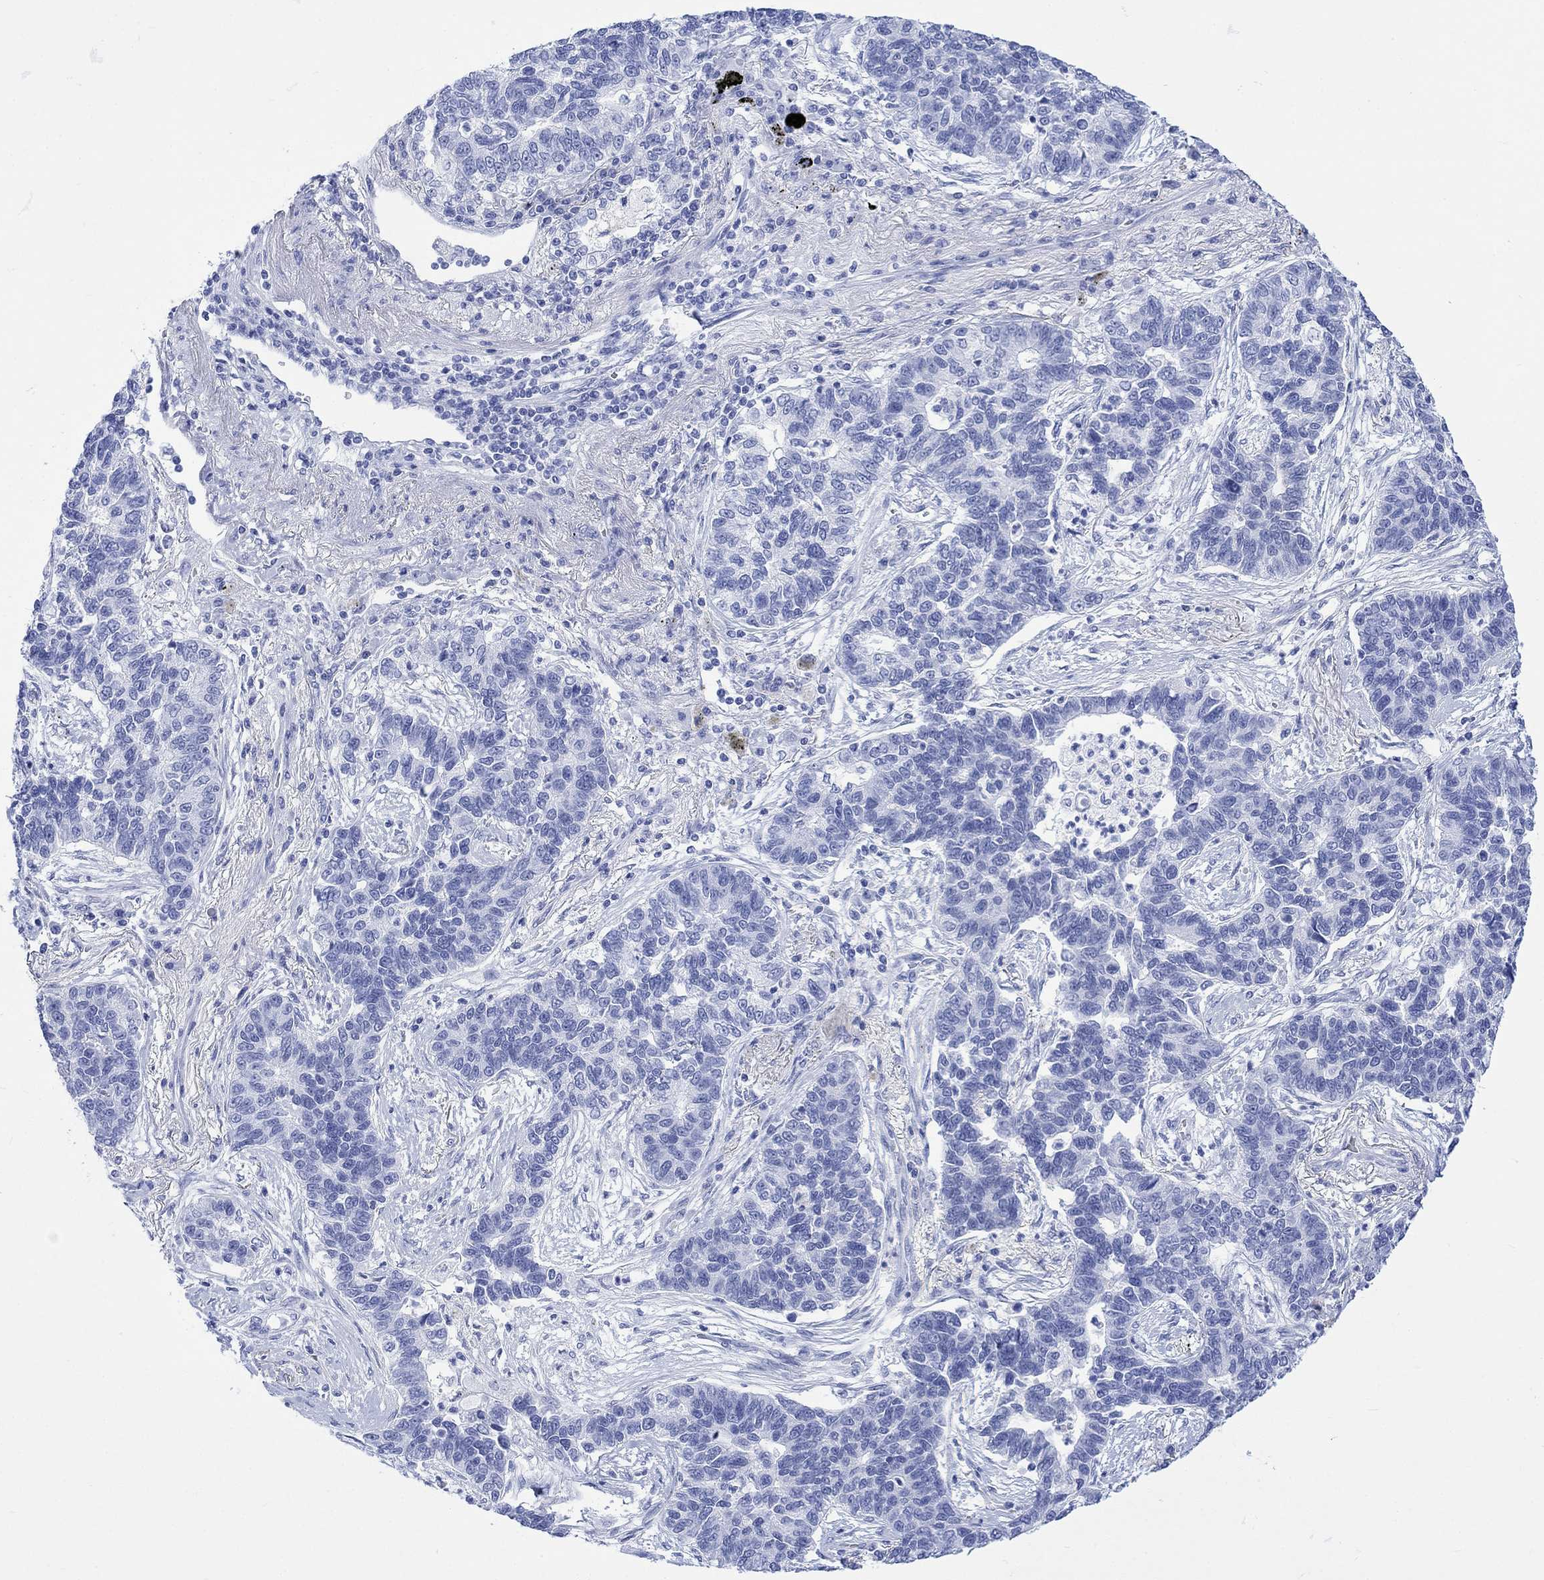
{"staining": {"intensity": "negative", "quantity": "none", "location": "none"}, "tissue": "lung cancer", "cell_type": "Tumor cells", "image_type": "cancer", "snomed": [{"axis": "morphology", "description": "Adenocarcinoma, NOS"}, {"axis": "topography", "description": "Lung"}], "caption": "The micrograph demonstrates no staining of tumor cells in lung cancer.", "gene": "CELF4", "patient": {"sex": "female", "age": 57}}